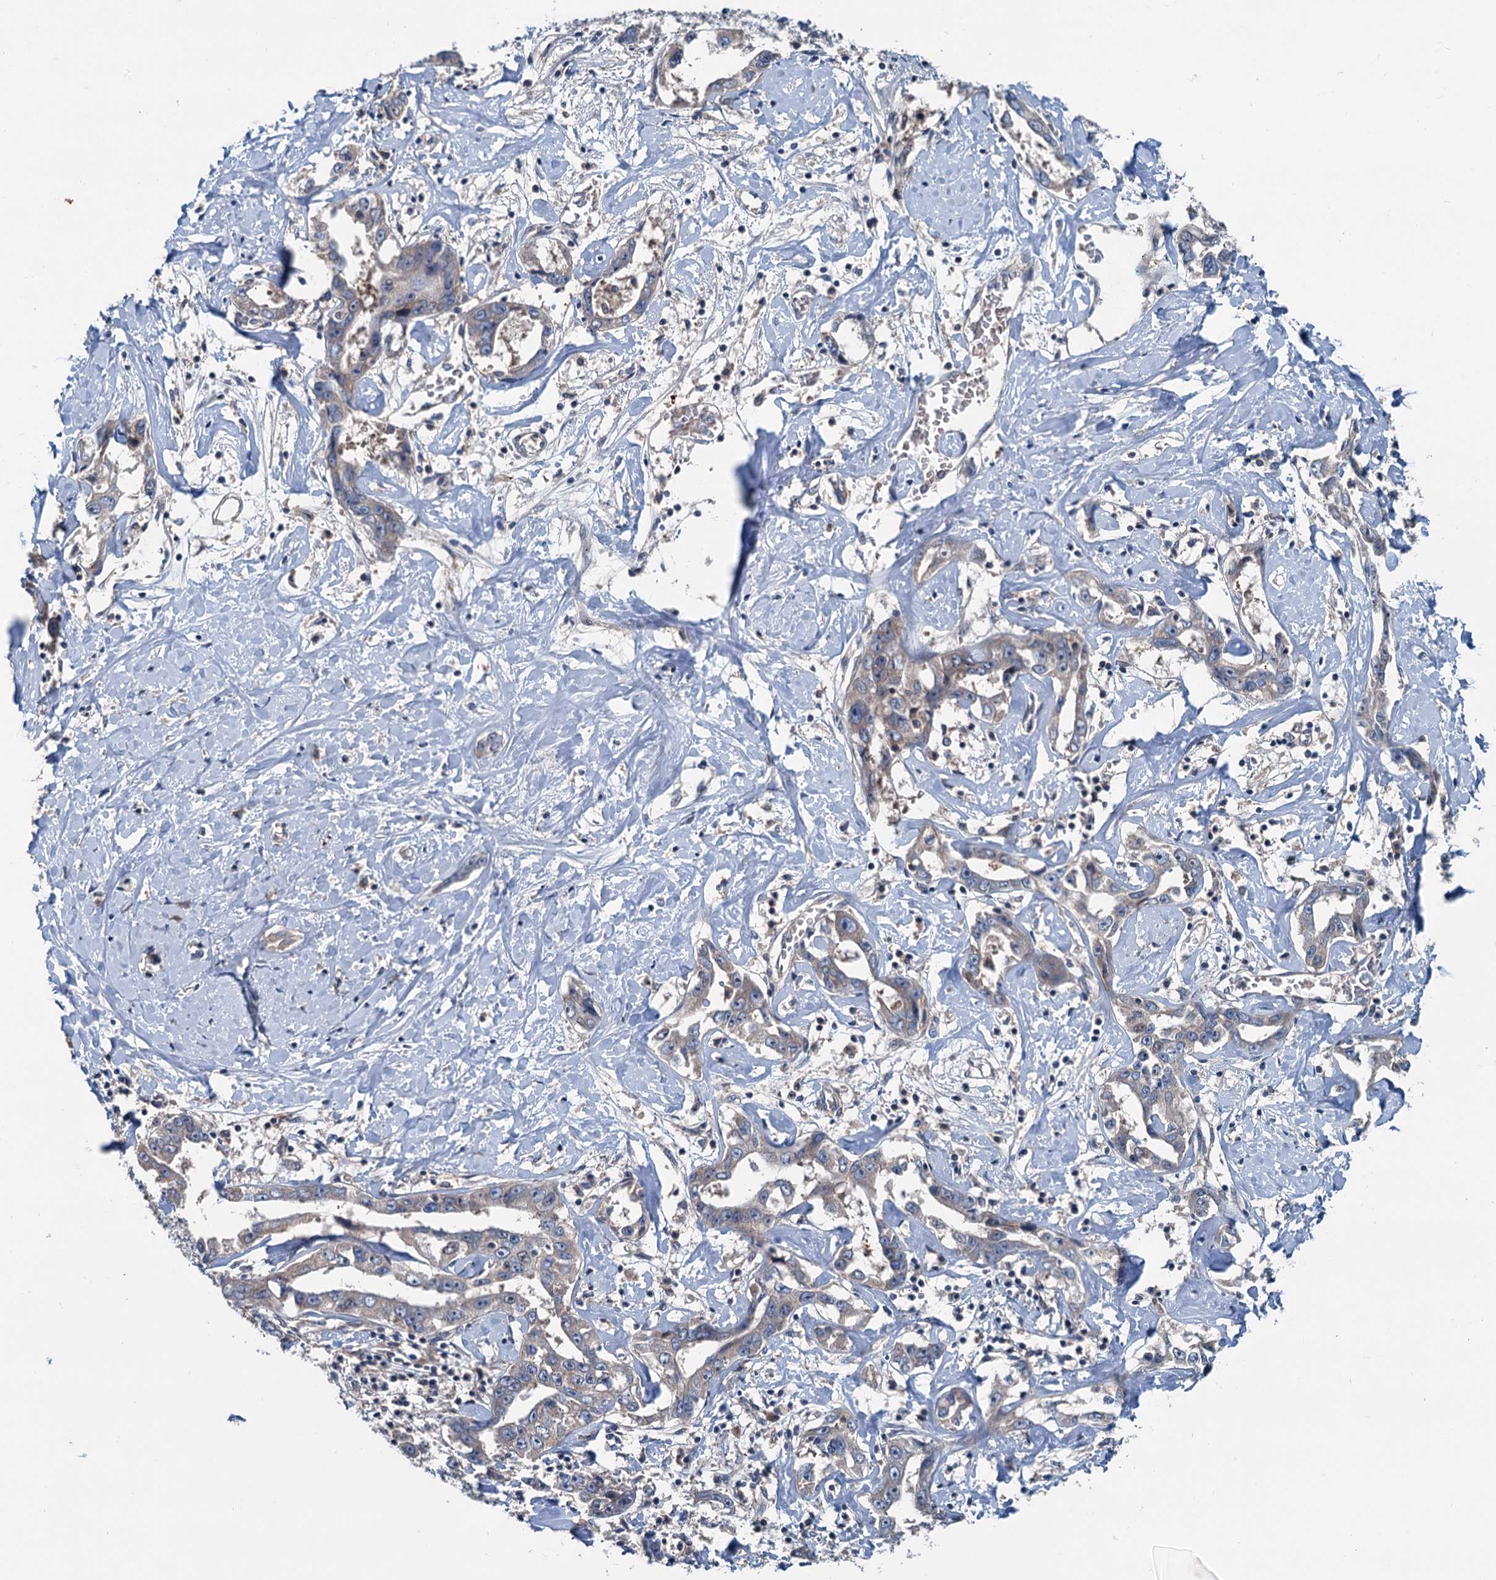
{"staining": {"intensity": "negative", "quantity": "none", "location": "none"}, "tissue": "liver cancer", "cell_type": "Tumor cells", "image_type": "cancer", "snomed": [{"axis": "morphology", "description": "Cholangiocarcinoma"}, {"axis": "topography", "description": "Liver"}], "caption": "This is an immunohistochemistry (IHC) micrograph of liver cholangiocarcinoma. There is no positivity in tumor cells.", "gene": "TEDC1", "patient": {"sex": "male", "age": 59}}